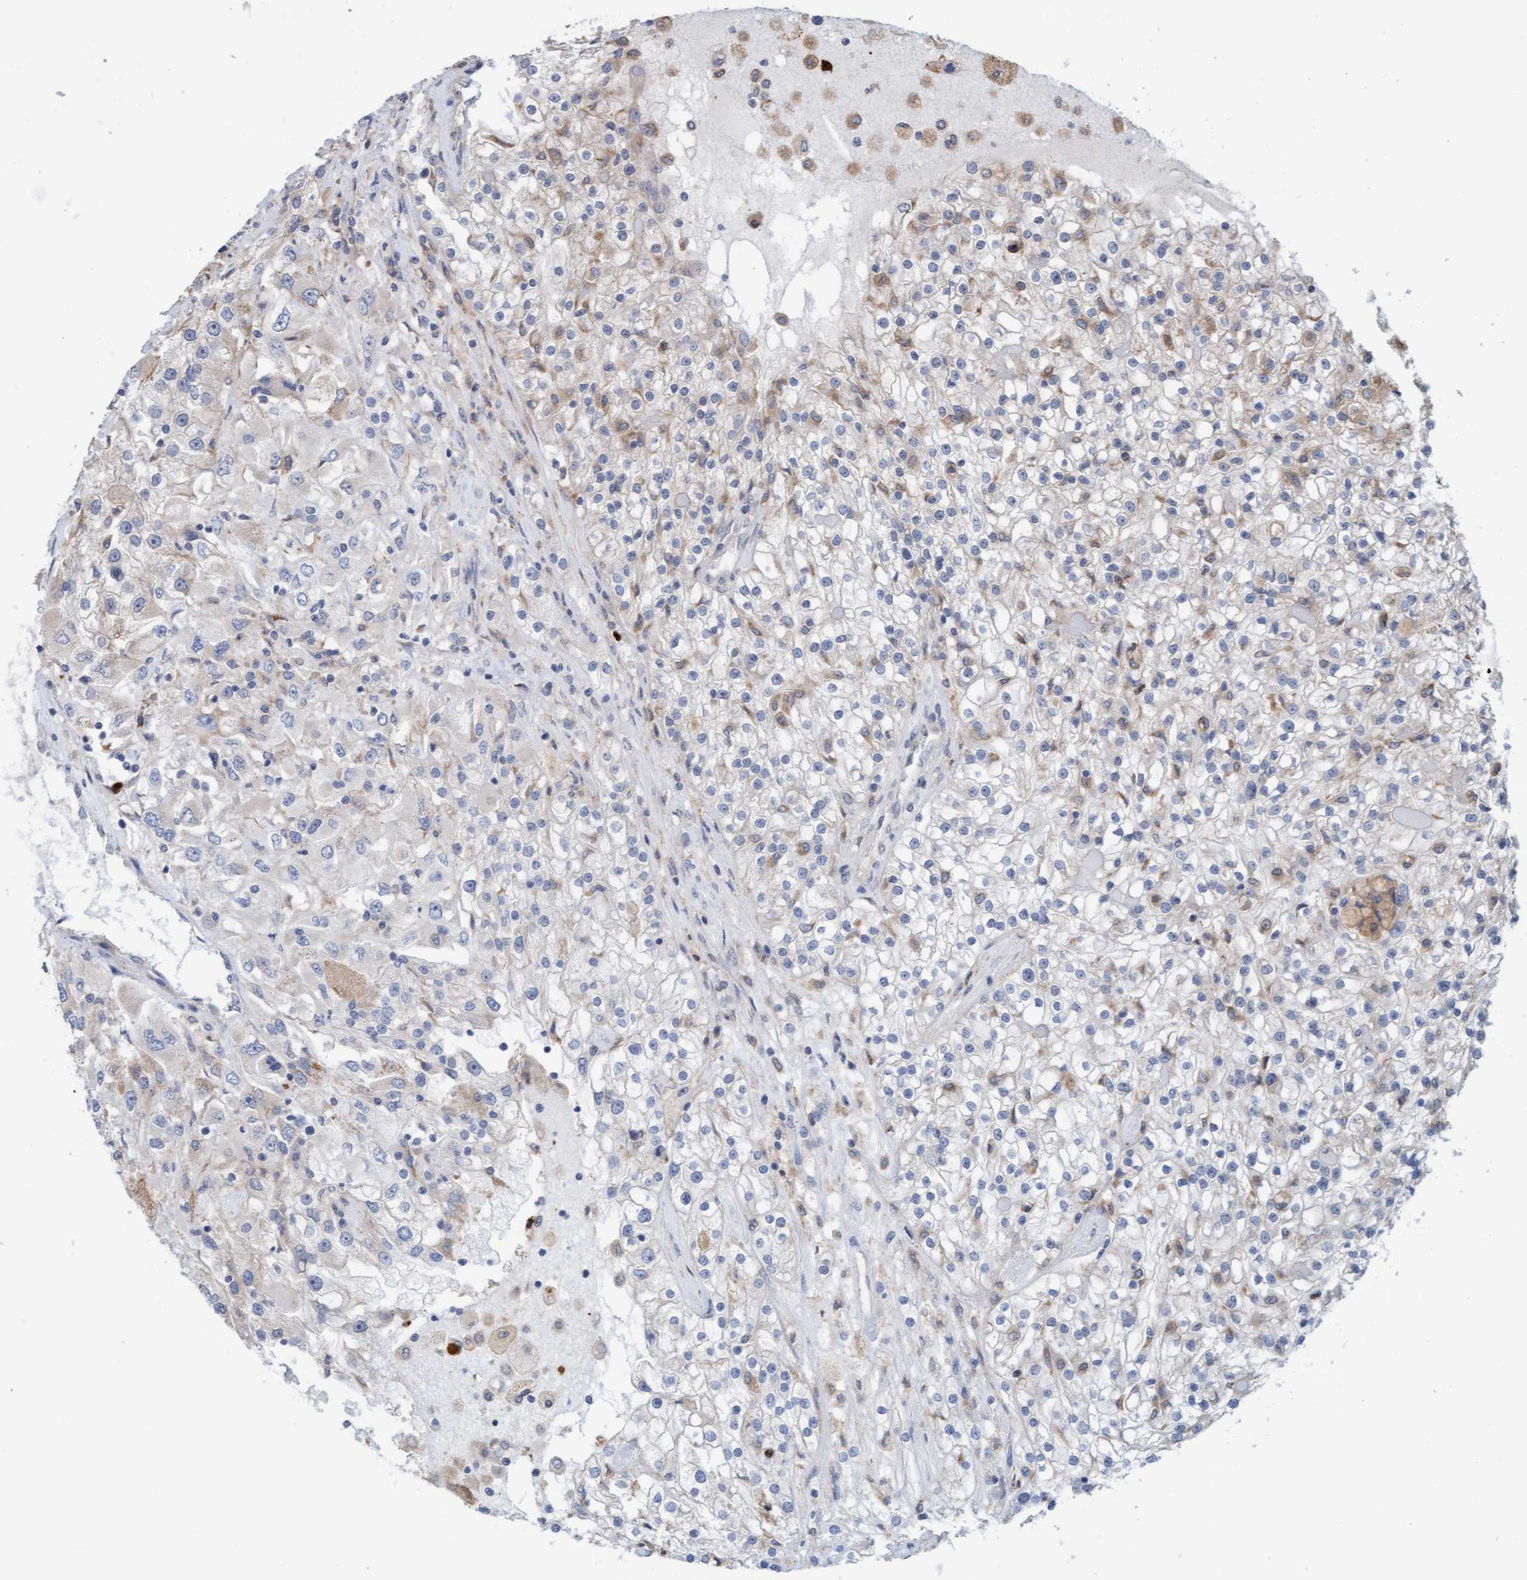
{"staining": {"intensity": "weak", "quantity": "<25%", "location": "cytoplasmic/membranous"}, "tissue": "renal cancer", "cell_type": "Tumor cells", "image_type": "cancer", "snomed": [{"axis": "morphology", "description": "Adenocarcinoma, NOS"}, {"axis": "topography", "description": "Kidney"}], "caption": "A high-resolution photomicrograph shows IHC staining of adenocarcinoma (renal), which demonstrates no significant staining in tumor cells.", "gene": "MMP8", "patient": {"sex": "female", "age": 52}}